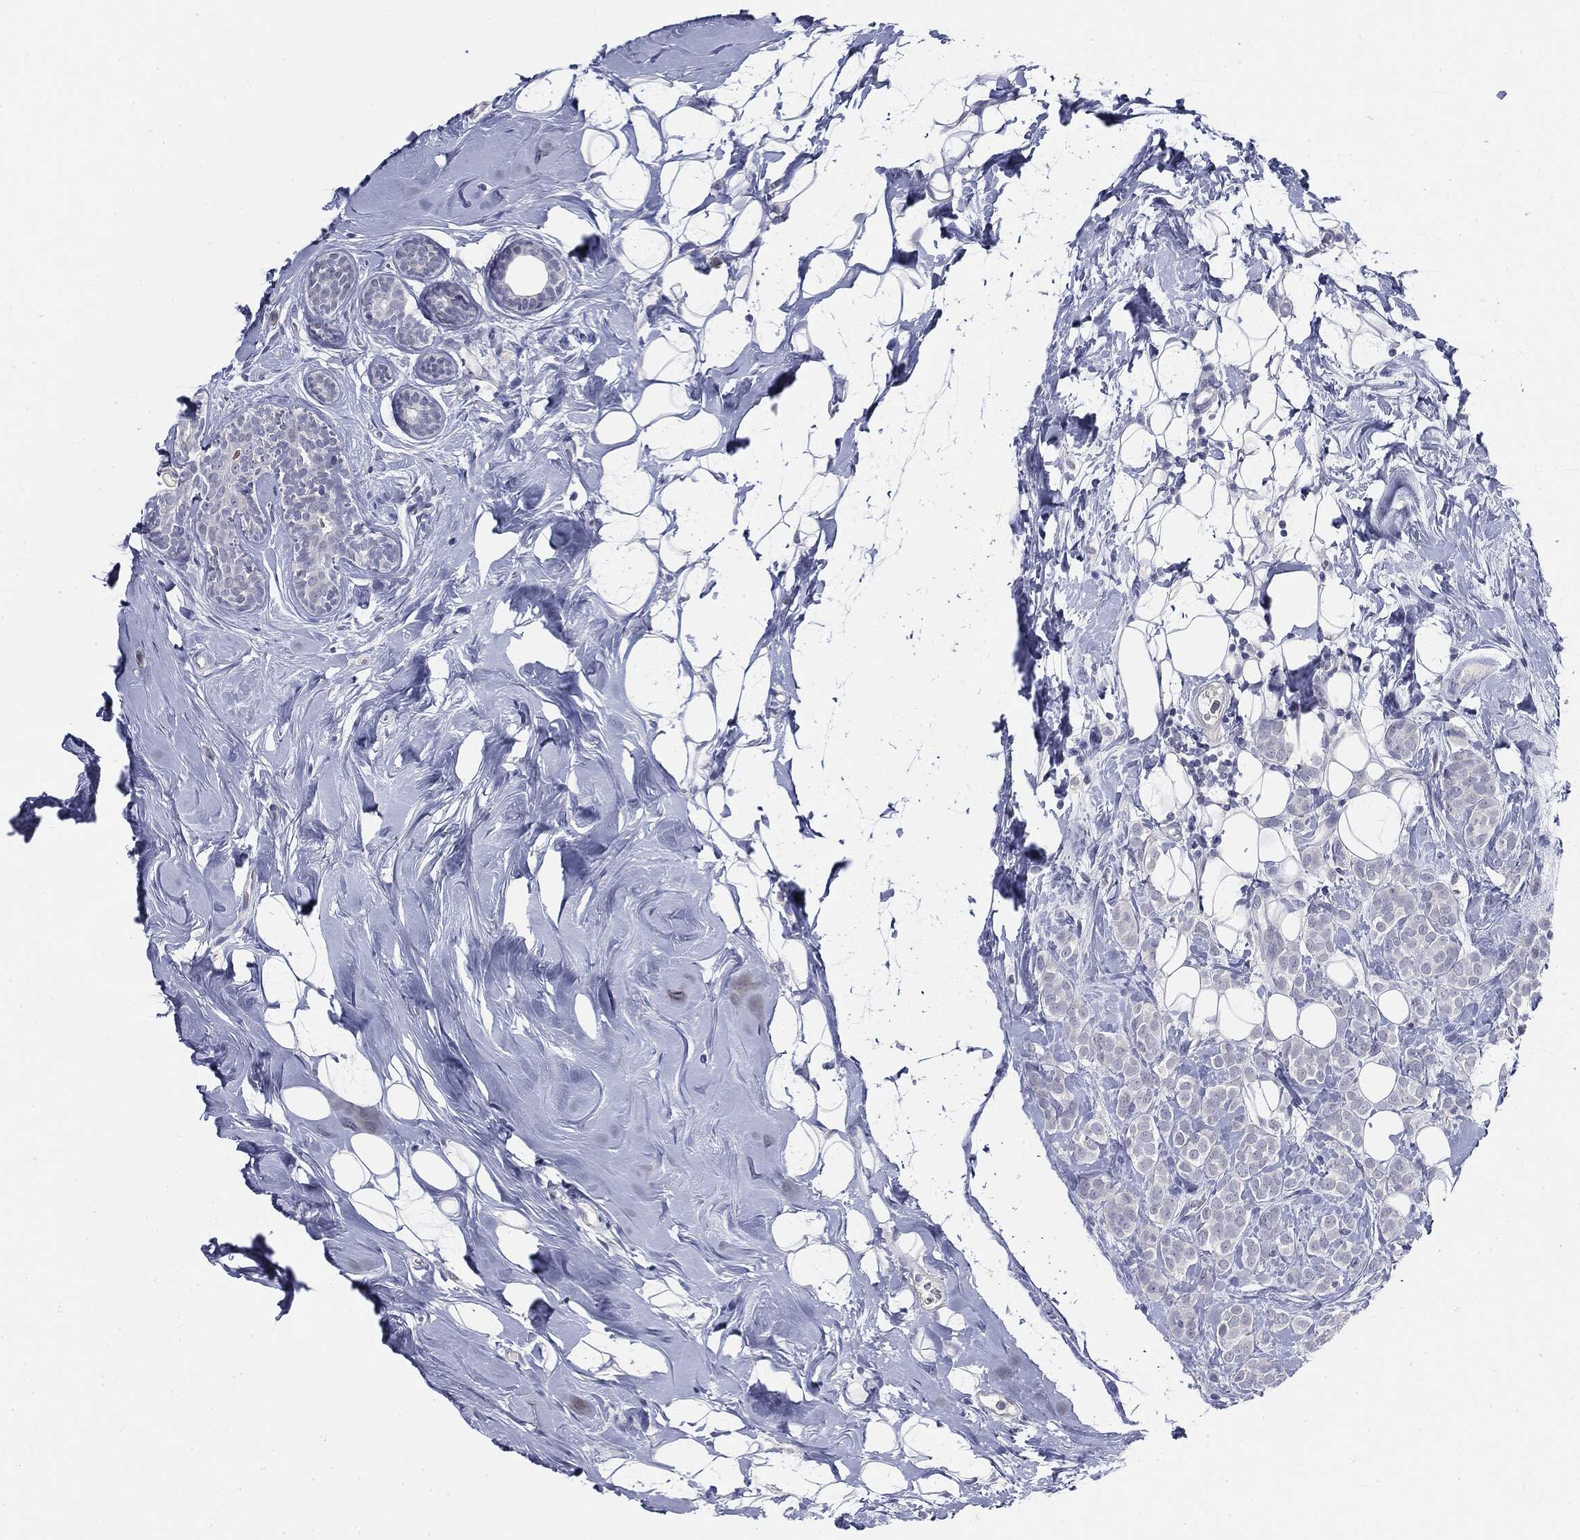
{"staining": {"intensity": "negative", "quantity": "none", "location": "none"}, "tissue": "breast cancer", "cell_type": "Tumor cells", "image_type": "cancer", "snomed": [{"axis": "morphology", "description": "Lobular carcinoma"}, {"axis": "topography", "description": "Breast"}], "caption": "A histopathology image of human lobular carcinoma (breast) is negative for staining in tumor cells.", "gene": "CGB1", "patient": {"sex": "female", "age": 49}}